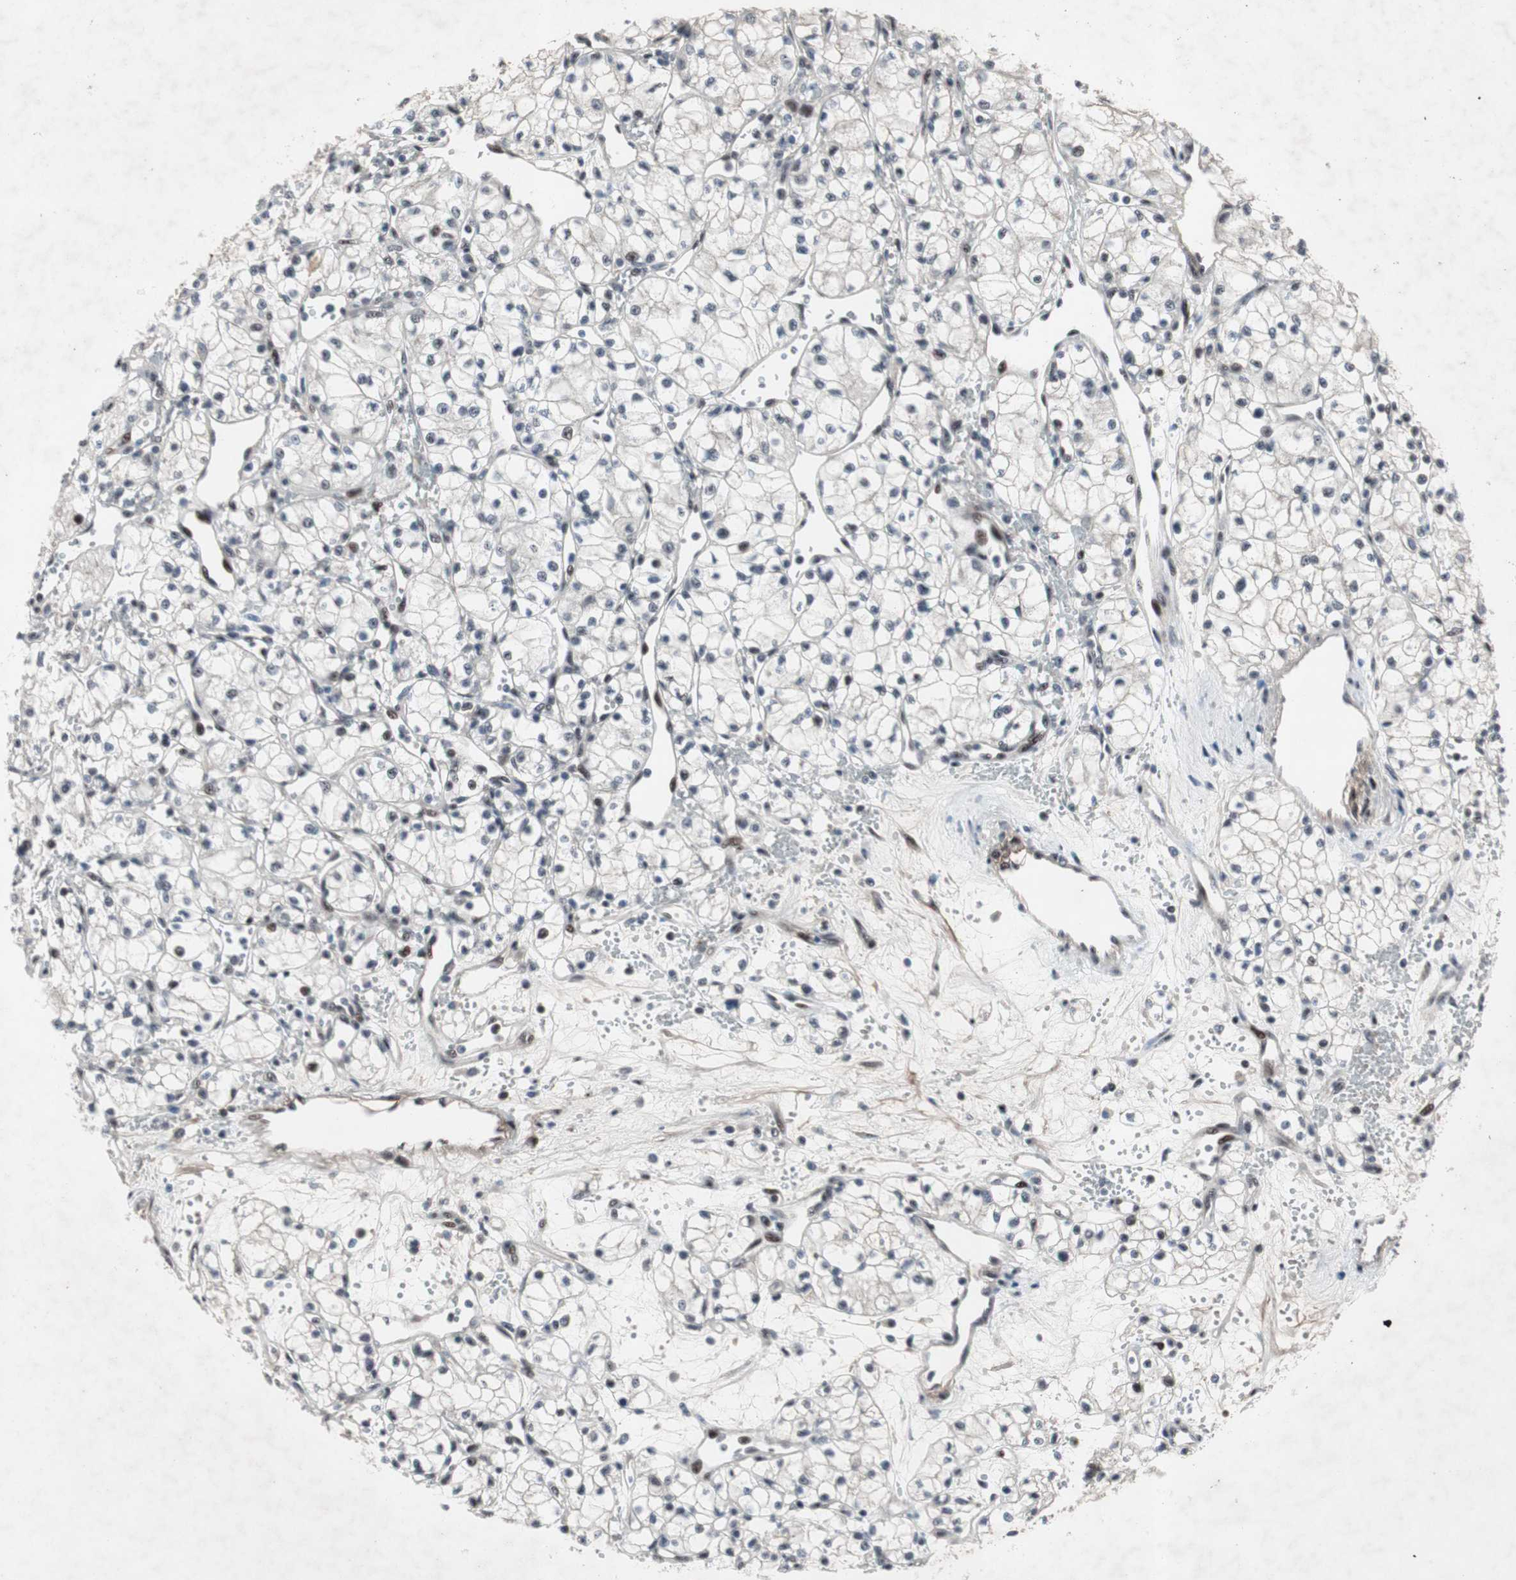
{"staining": {"intensity": "negative", "quantity": "none", "location": "none"}, "tissue": "renal cancer", "cell_type": "Tumor cells", "image_type": "cancer", "snomed": [{"axis": "morphology", "description": "Normal tissue, NOS"}, {"axis": "morphology", "description": "Adenocarcinoma, NOS"}, {"axis": "topography", "description": "Kidney"}], "caption": "This is an immunohistochemistry image of renal cancer. There is no positivity in tumor cells.", "gene": "SOX7", "patient": {"sex": "male", "age": 59}}